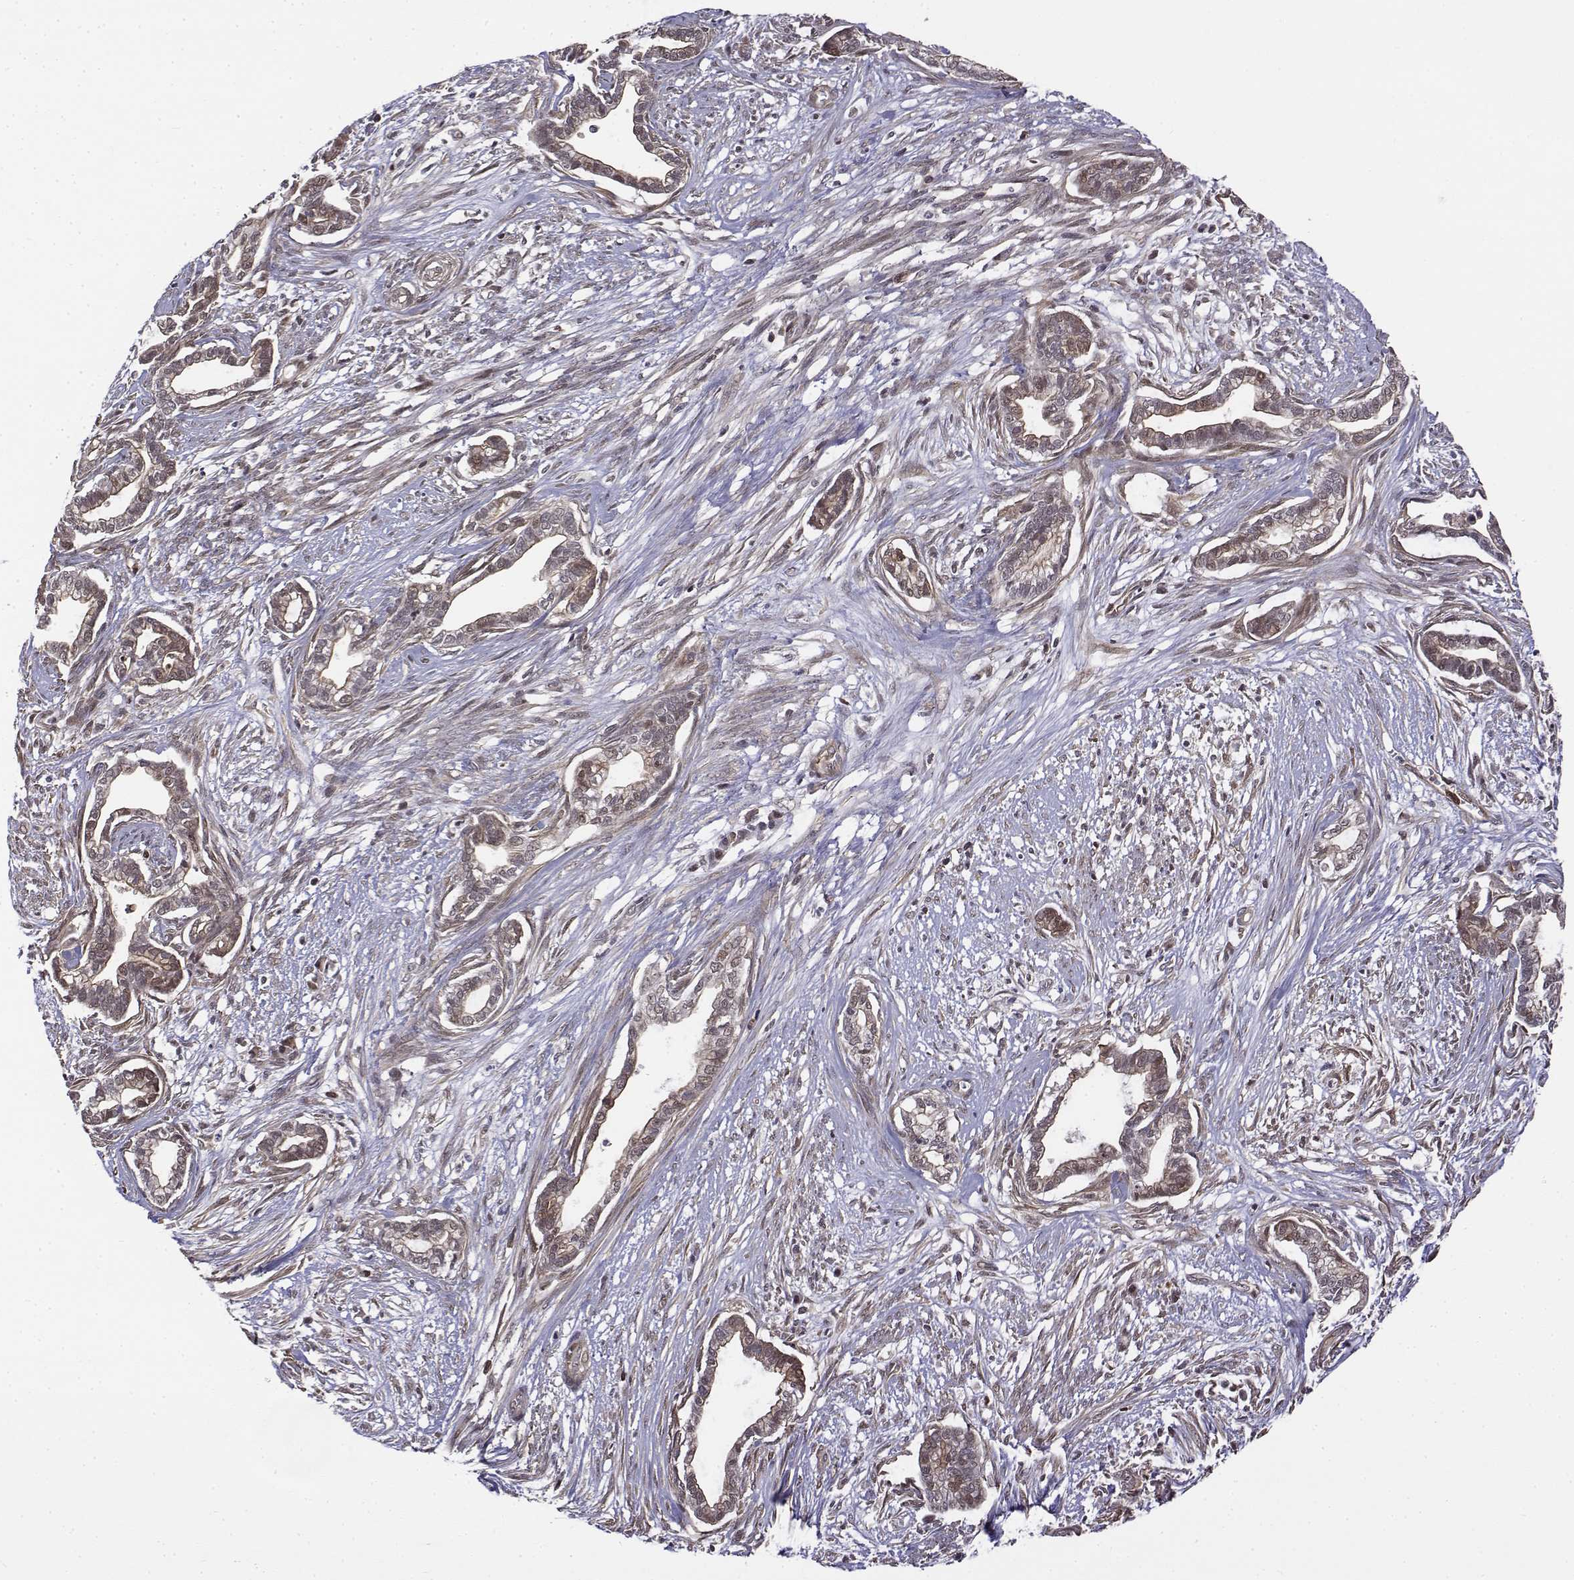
{"staining": {"intensity": "moderate", "quantity": "25%-75%", "location": "cytoplasmic/membranous,nuclear"}, "tissue": "cervical cancer", "cell_type": "Tumor cells", "image_type": "cancer", "snomed": [{"axis": "morphology", "description": "Adenocarcinoma, NOS"}, {"axis": "topography", "description": "Cervix"}], "caption": "Cervical cancer (adenocarcinoma) stained with a brown dye displays moderate cytoplasmic/membranous and nuclear positive staining in approximately 25%-75% of tumor cells.", "gene": "ITGA7", "patient": {"sex": "female", "age": 62}}